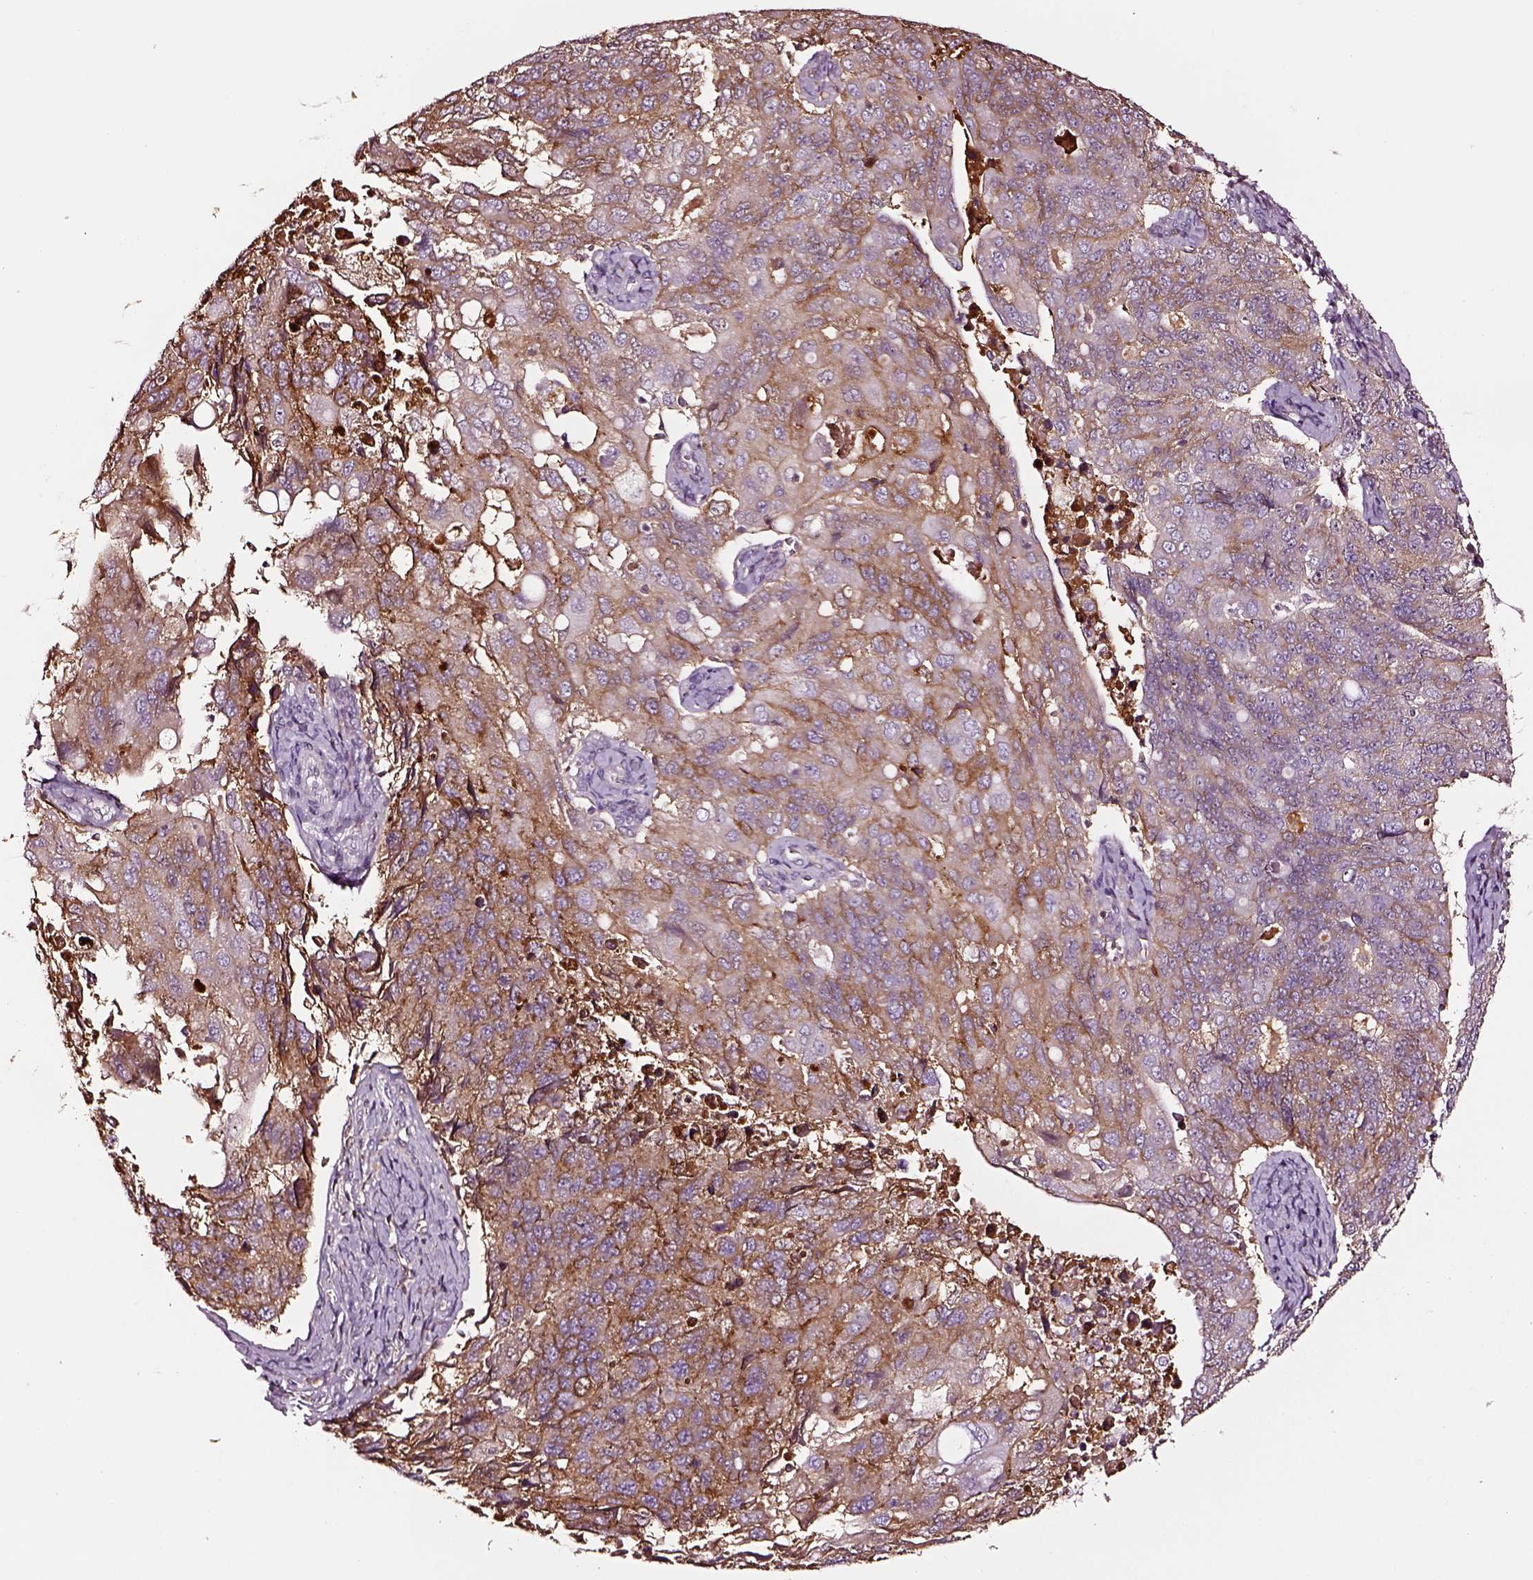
{"staining": {"intensity": "moderate", "quantity": ">75%", "location": "cytoplasmic/membranous"}, "tissue": "endometrial cancer", "cell_type": "Tumor cells", "image_type": "cancer", "snomed": [{"axis": "morphology", "description": "Adenocarcinoma, NOS"}, {"axis": "topography", "description": "Endometrium"}], "caption": "Immunohistochemical staining of human endometrial adenocarcinoma displays medium levels of moderate cytoplasmic/membranous positivity in about >75% of tumor cells.", "gene": "TF", "patient": {"sex": "female", "age": 43}}